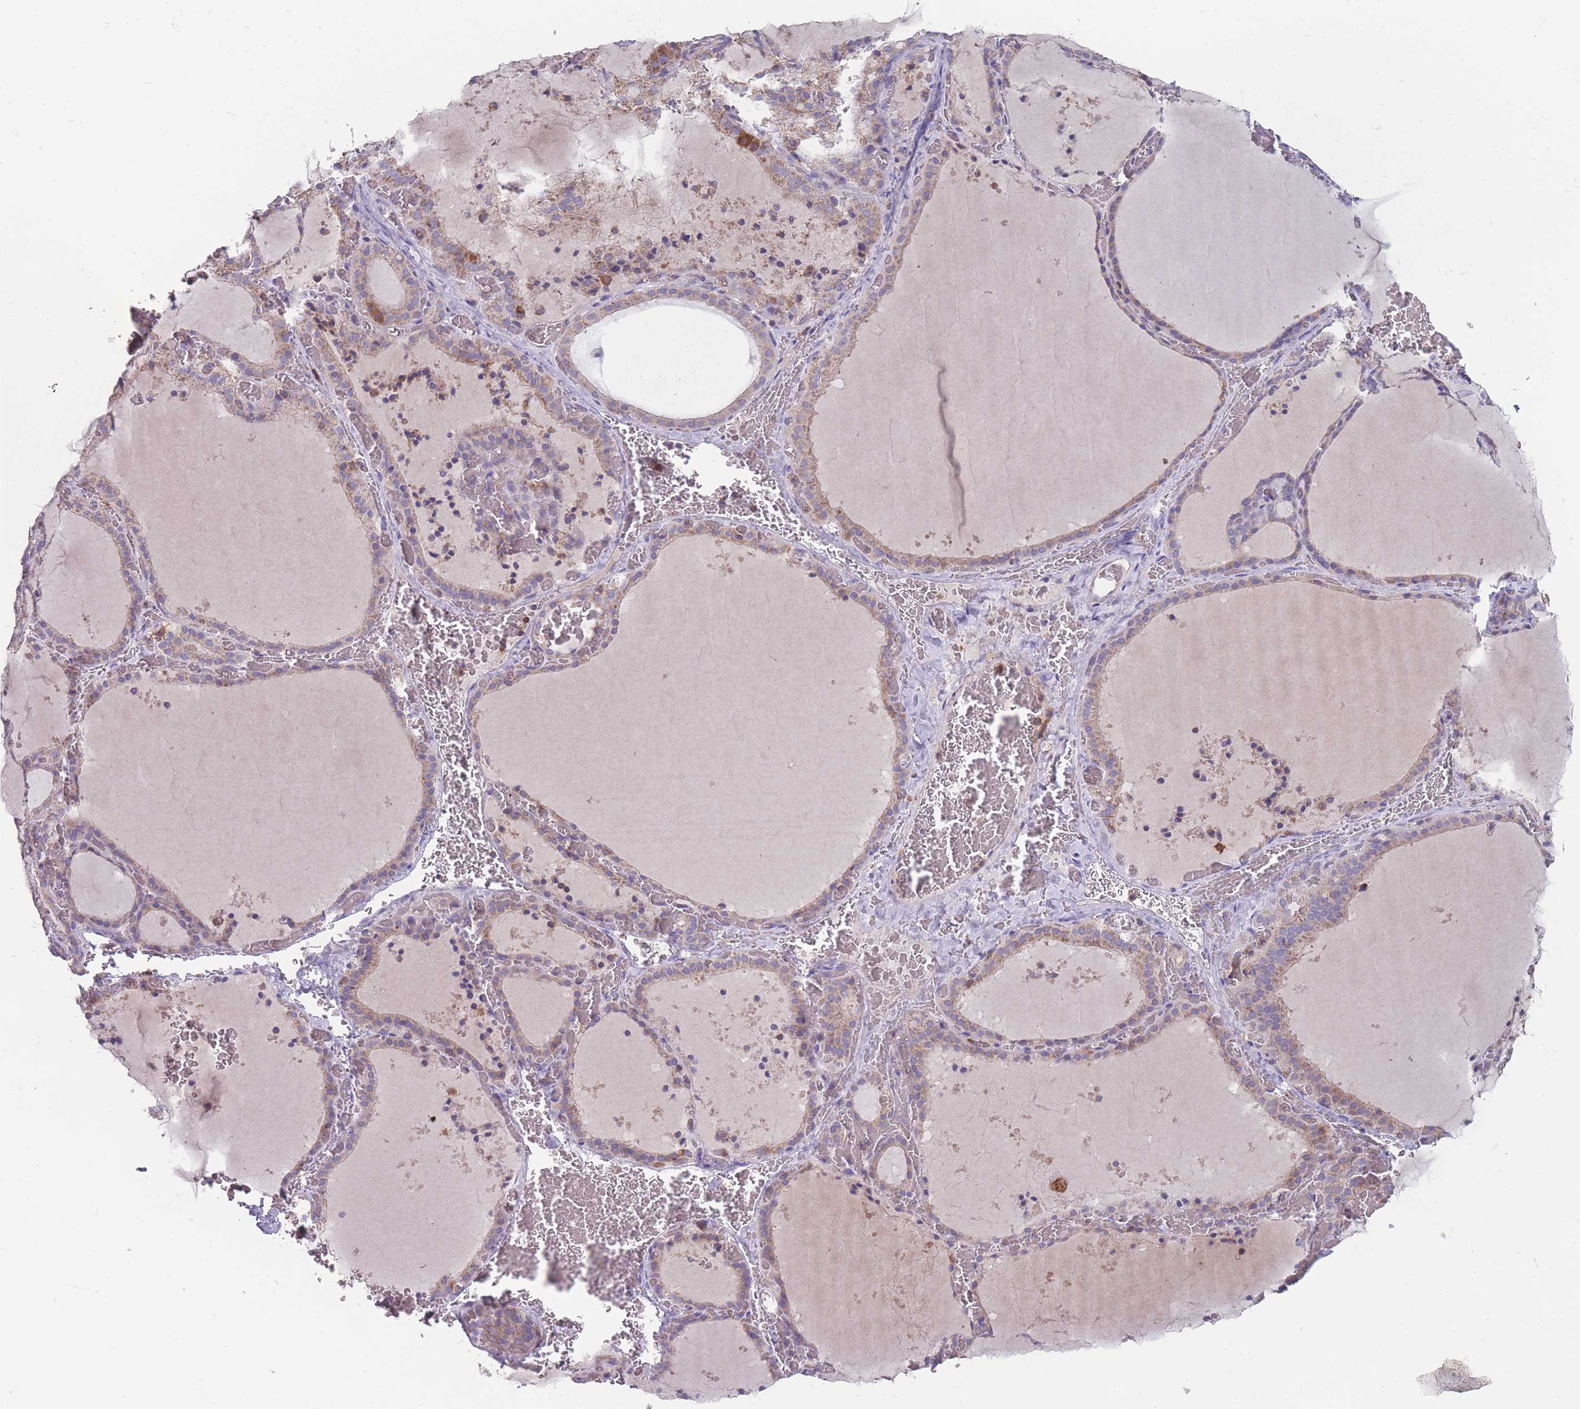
{"staining": {"intensity": "weak", "quantity": "25%-75%", "location": "cytoplasmic/membranous"}, "tissue": "thyroid gland", "cell_type": "Glandular cells", "image_type": "normal", "snomed": [{"axis": "morphology", "description": "Normal tissue, NOS"}, {"axis": "topography", "description": "Thyroid gland"}], "caption": "Weak cytoplasmic/membranous protein staining is seen in approximately 25%-75% of glandular cells in thyroid gland. (brown staining indicates protein expression, while blue staining denotes nuclei).", "gene": "CD33", "patient": {"sex": "female", "age": 39}}